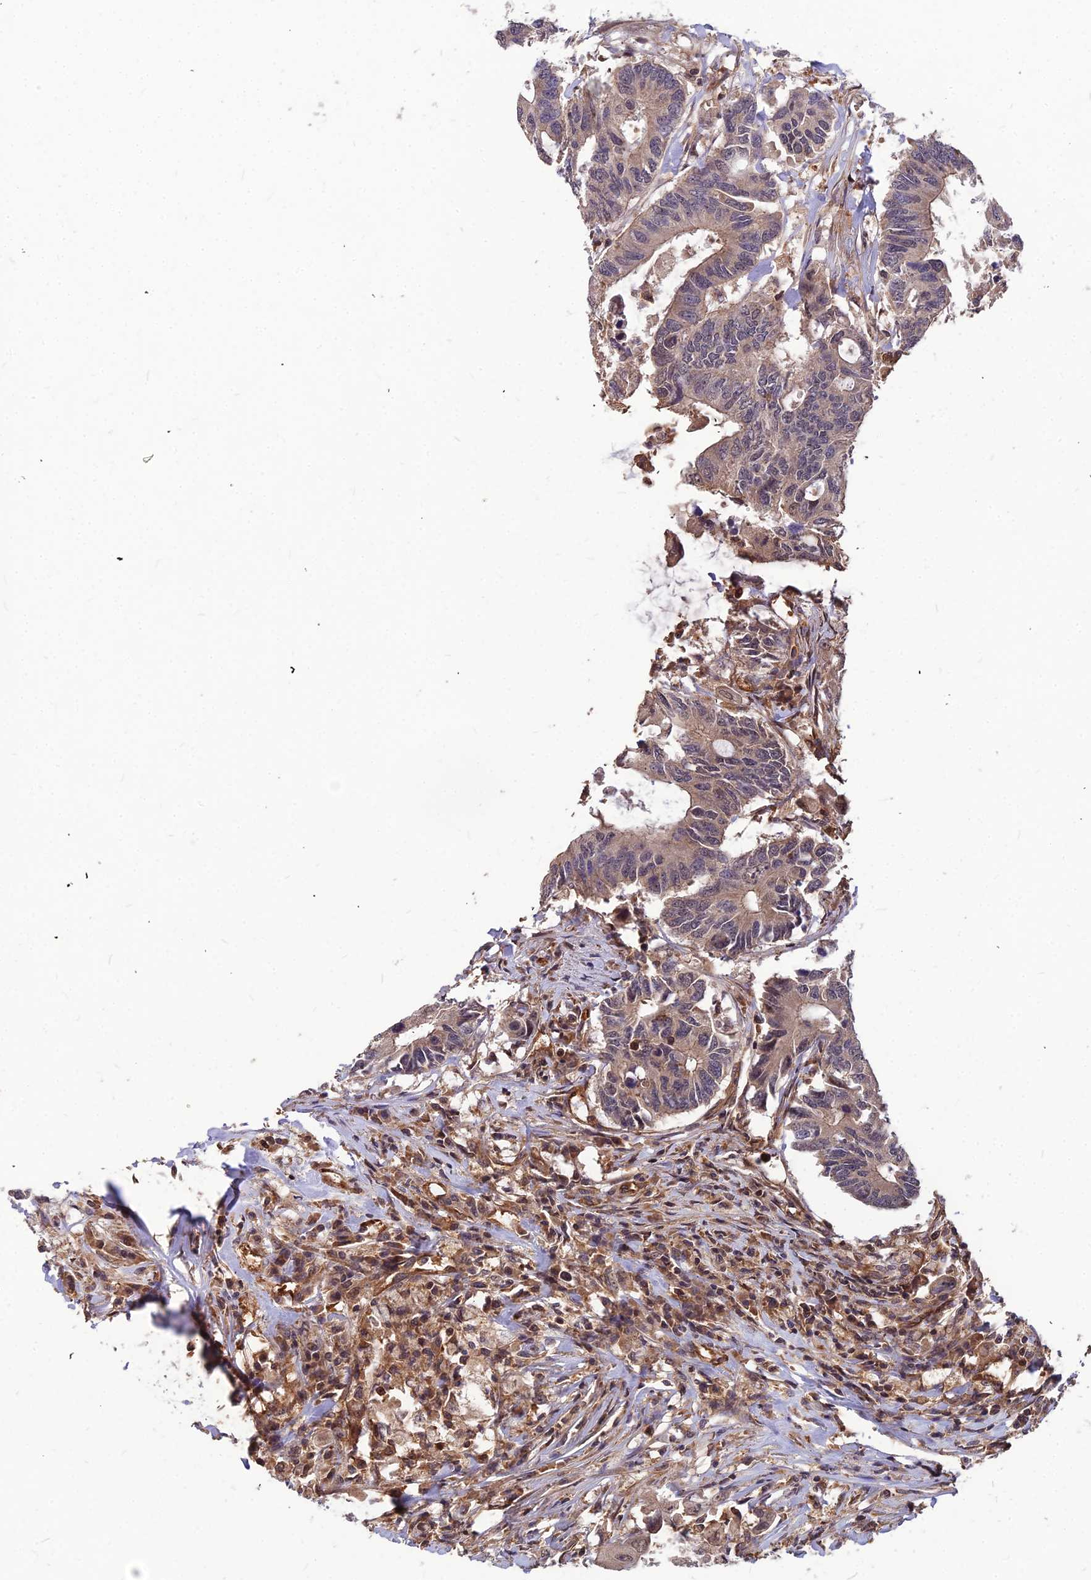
{"staining": {"intensity": "weak", "quantity": "25%-75%", "location": "cytoplasmic/membranous"}, "tissue": "colorectal cancer", "cell_type": "Tumor cells", "image_type": "cancer", "snomed": [{"axis": "morphology", "description": "Adenocarcinoma, NOS"}, {"axis": "topography", "description": "Colon"}], "caption": "A histopathology image showing weak cytoplasmic/membranous expression in approximately 25%-75% of tumor cells in adenocarcinoma (colorectal), as visualized by brown immunohistochemical staining.", "gene": "ZNF467", "patient": {"sex": "male", "age": 71}}